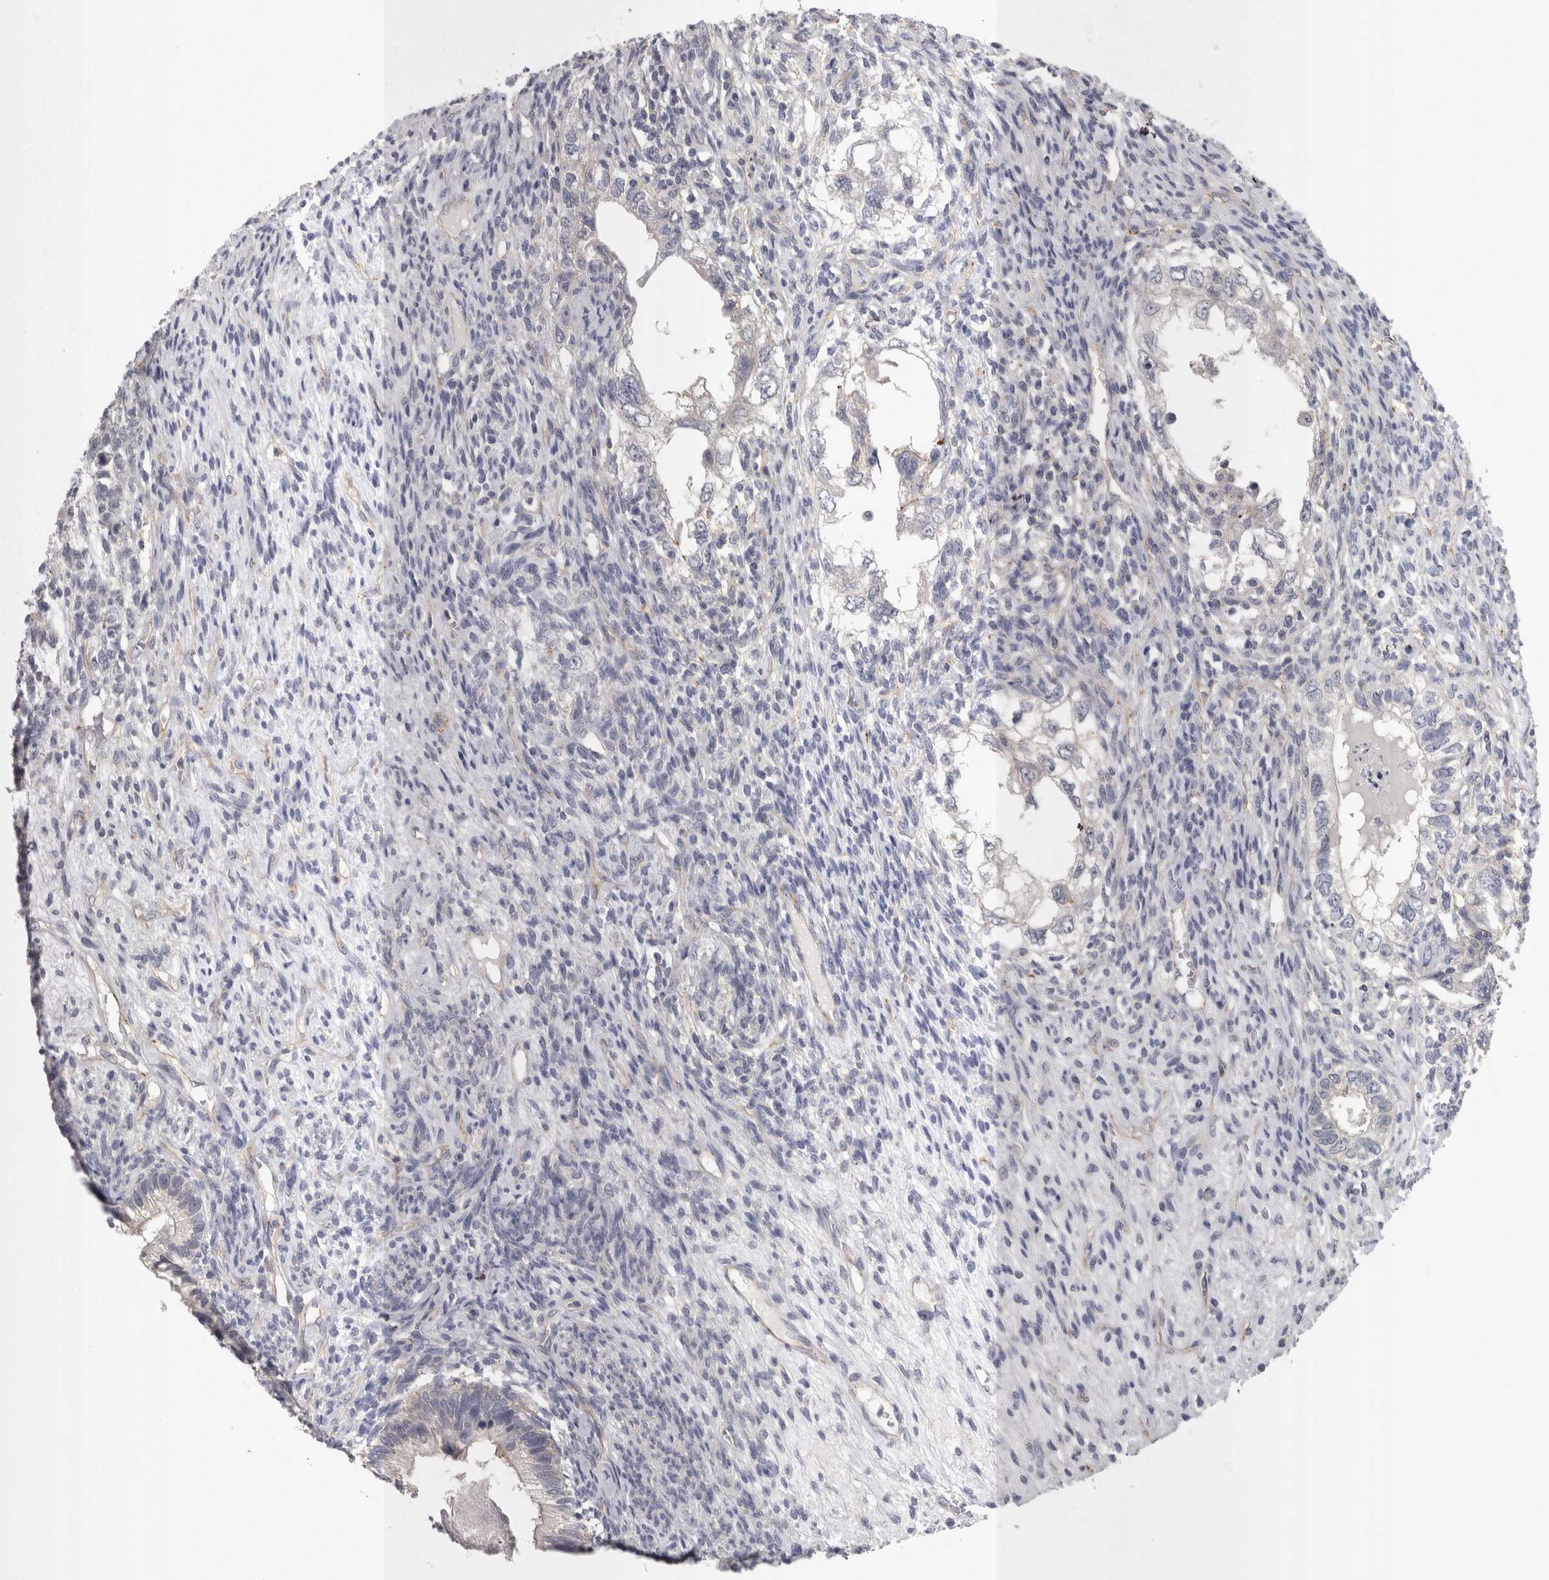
{"staining": {"intensity": "weak", "quantity": "<25%", "location": "cytoplasmic/membranous"}, "tissue": "testis cancer", "cell_type": "Tumor cells", "image_type": "cancer", "snomed": [{"axis": "morphology", "description": "Seminoma, NOS"}, {"axis": "topography", "description": "Testis"}], "caption": "The immunohistochemistry (IHC) histopathology image has no significant positivity in tumor cells of testis cancer tissue. (DAB immunohistochemistry with hematoxylin counter stain).", "gene": "LYZL6", "patient": {"sex": "male", "age": 28}}